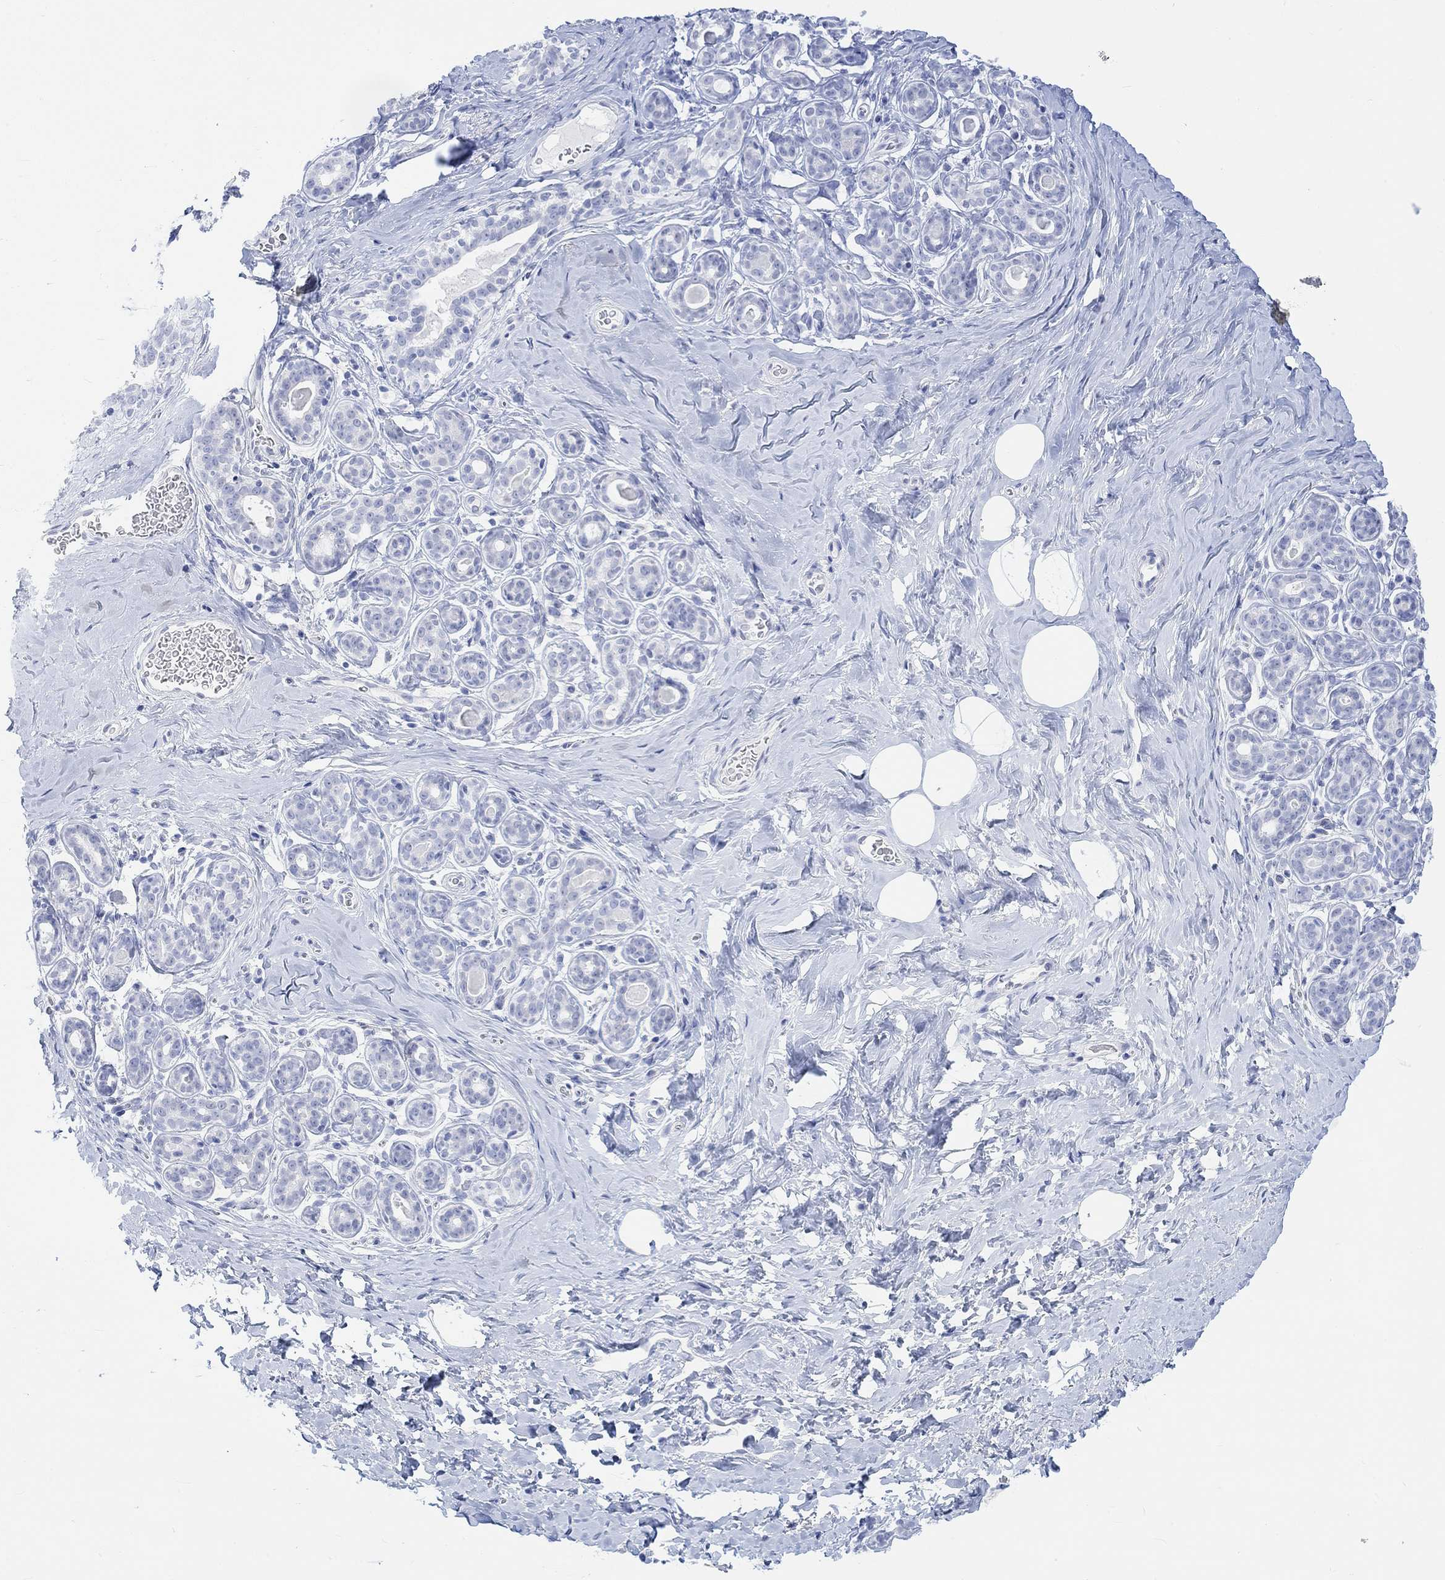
{"staining": {"intensity": "negative", "quantity": "none", "location": "none"}, "tissue": "breast", "cell_type": "Adipocytes", "image_type": "normal", "snomed": [{"axis": "morphology", "description": "Normal tissue, NOS"}, {"axis": "topography", "description": "Skin"}, {"axis": "topography", "description": "Breast"}], "caption": "IHC histopathology image of unremarkable breast: breast stained with DAB exhibits no significant protein staining in adipocytes. (DAB immunohistochemistry (IHC), high magnification).", "gene": "AK8", "patient": {"sex": "female", "age": 43}}